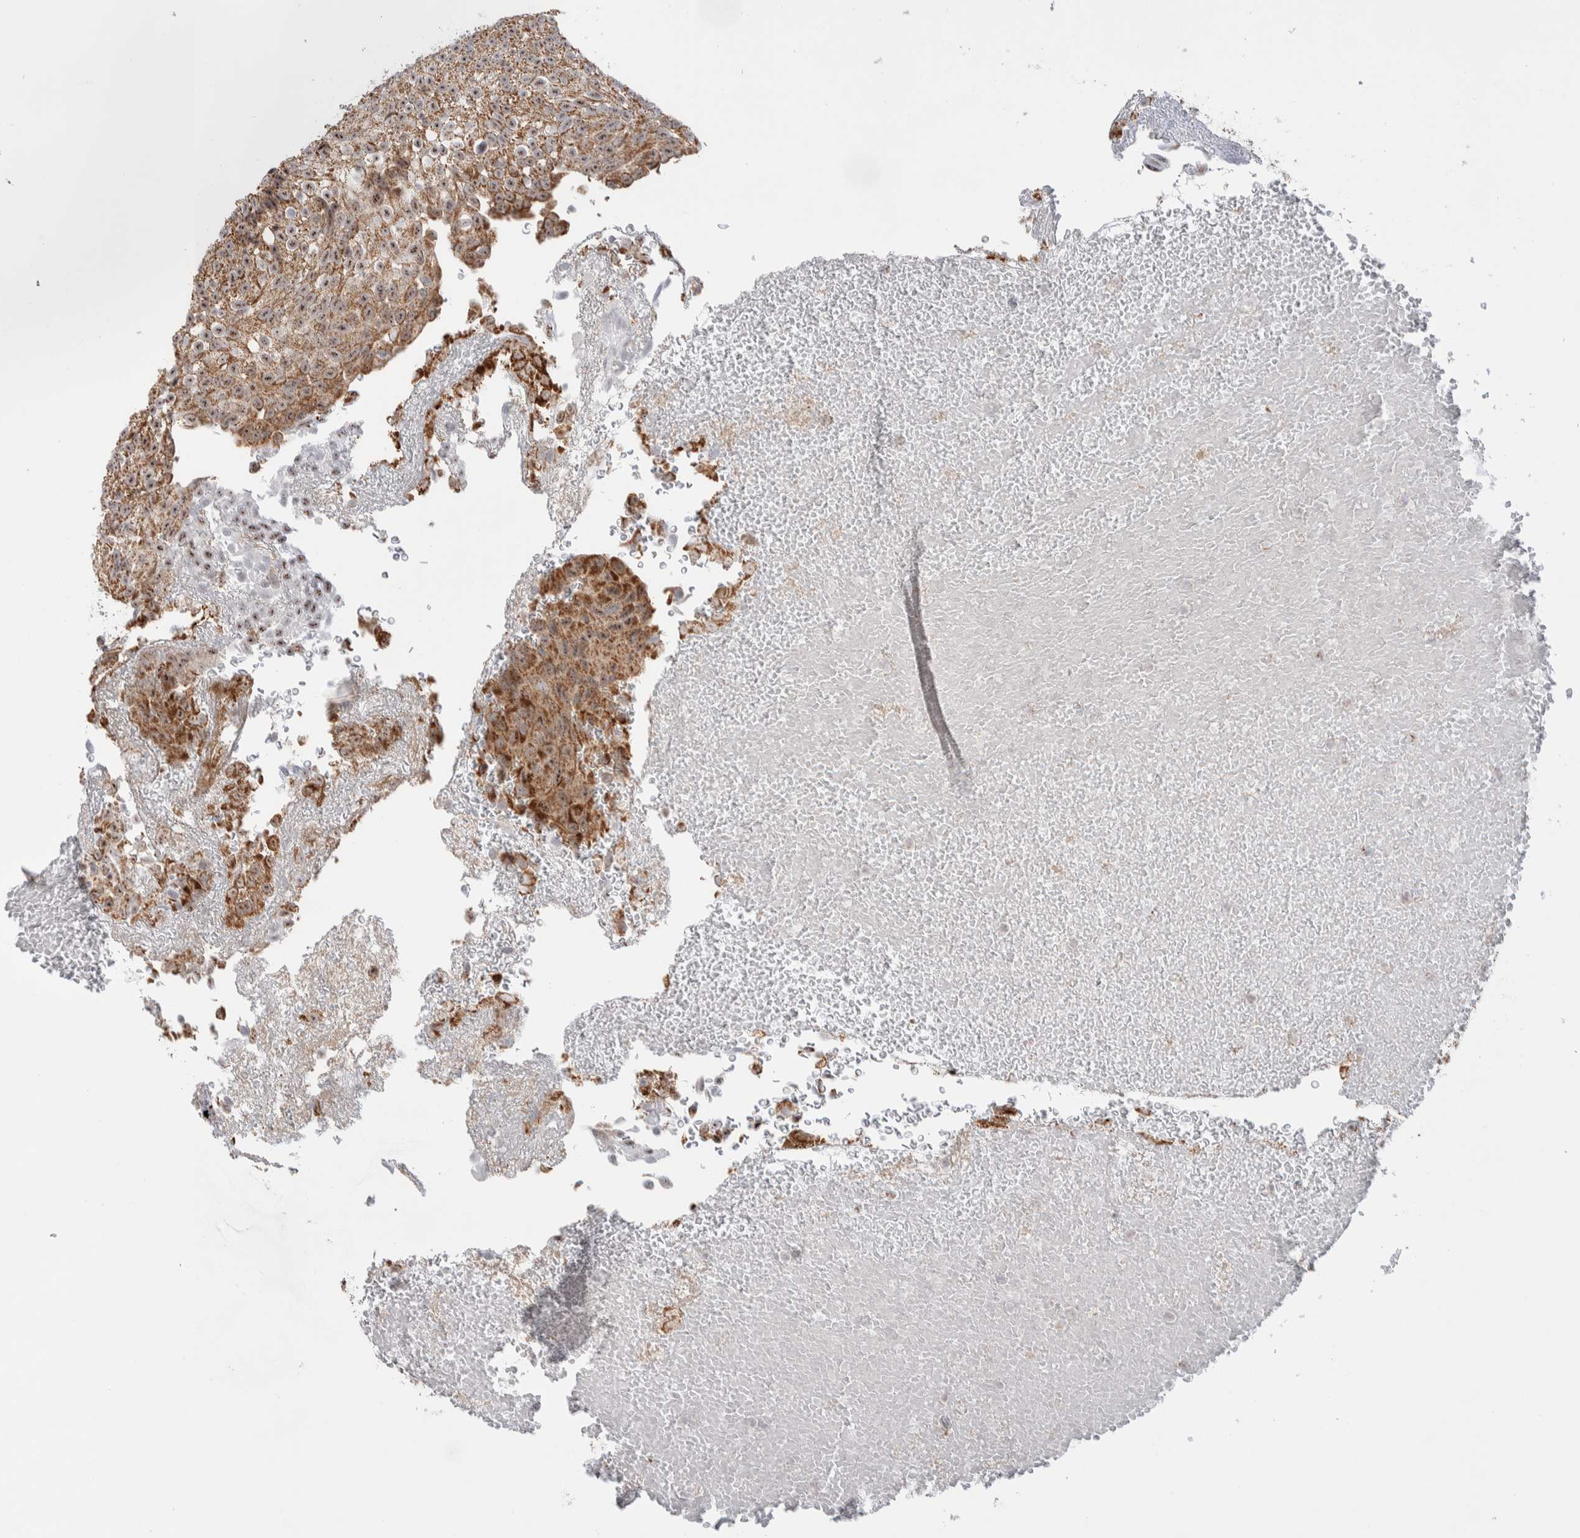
{"staining": {"intensity": "moderate", "quantity": ">75%", "location": "cytoplasmic/membranous,nuclear"}, "tissue": "urothelial cancer", "cell_type": "Tumor cells", "image_type": "cancer", "snomed": [{"axis": "morphology", "description": "Urothelial carcinoma, Low grade"}, {"axis": "topography", "description": "Urinary bladder"}], "caption": "Immunohistochemistry (IHC) (DAB) staining of urothelial cancer displays moderate cytoplasmic/membranous and nuclear protein staining in approximately >75% of tumor cells.", "gene": "ZNF695", "patient": {"sex": "male", "age": 78}}